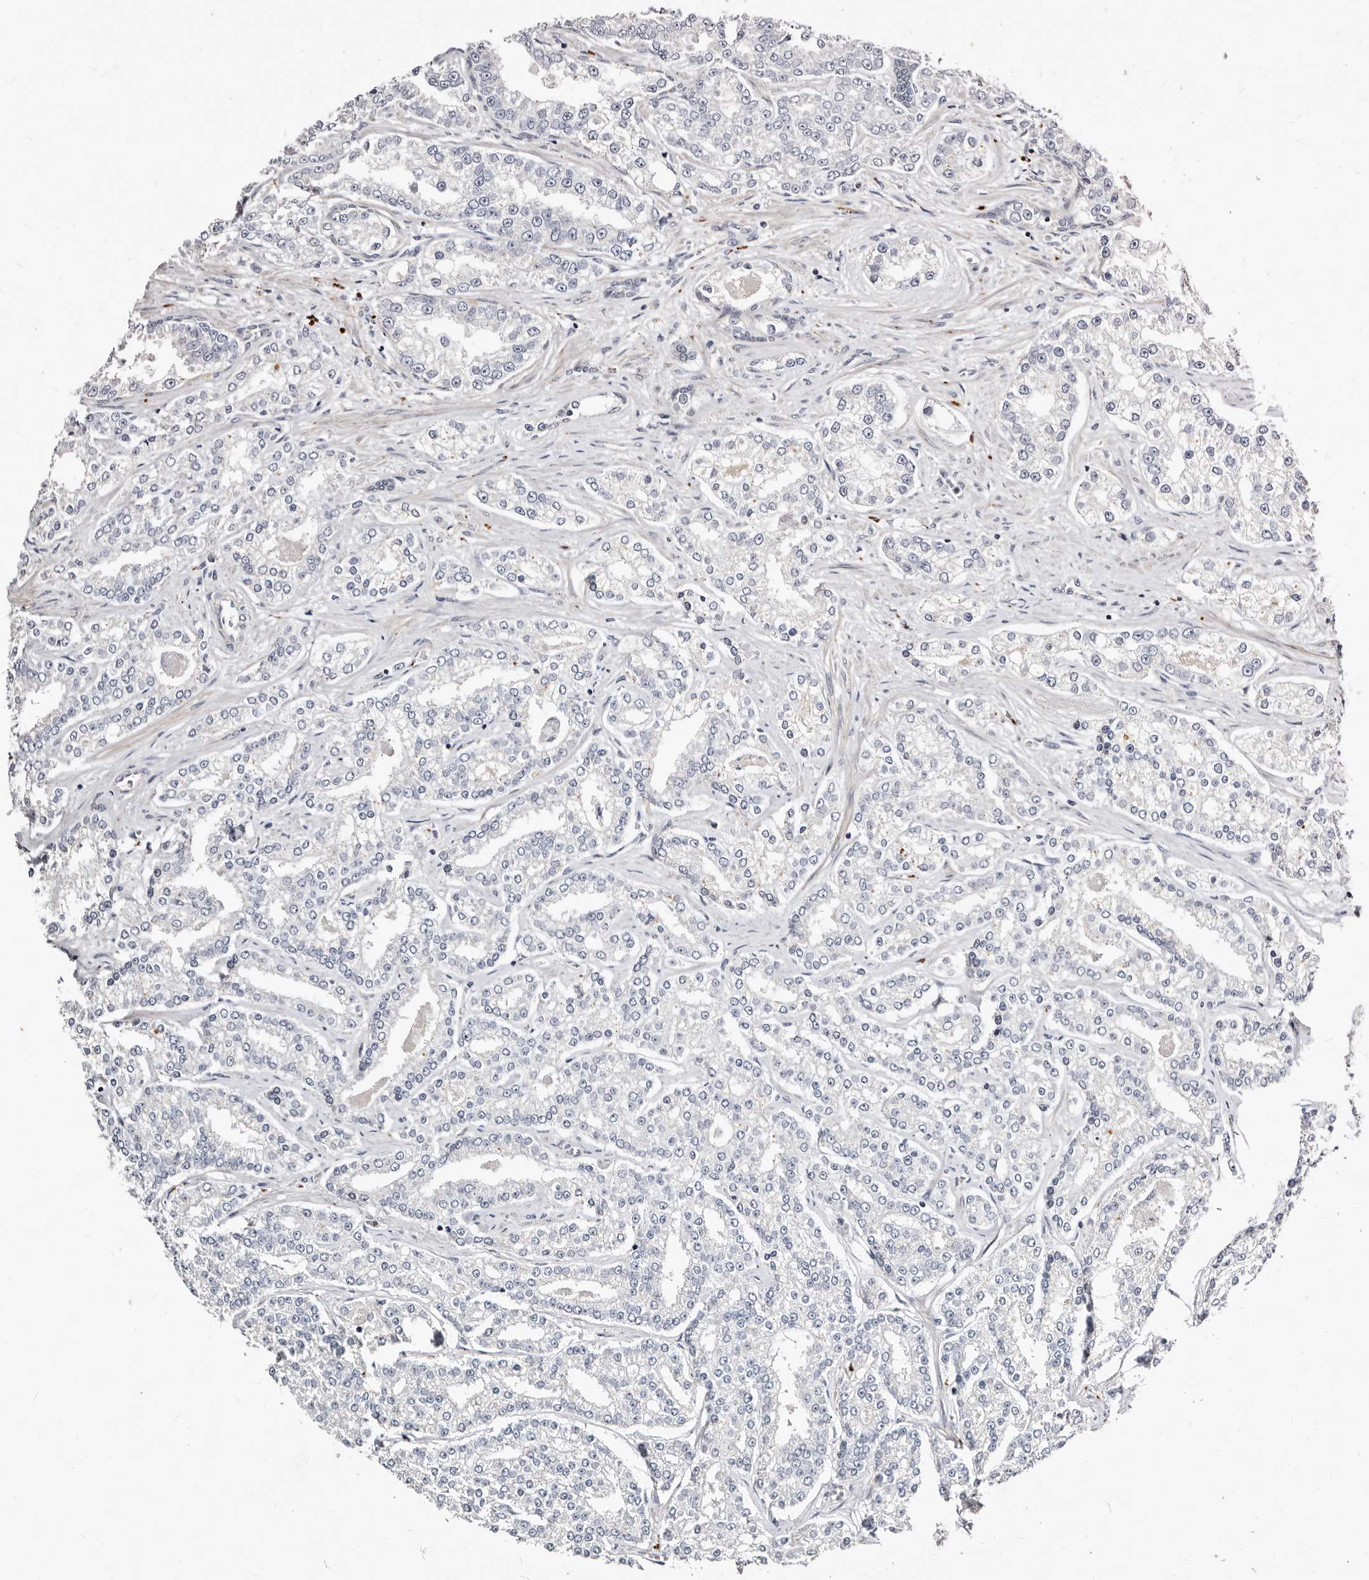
{"staining": {"intensity": "negative", "quantity": "none", "location": "none"}, "tissue": "prostate cancer", "cell_type": "Tumor cells", "image_type": "cancer", "snomed": [{"axis": "morphology", "description": "Normal tissue, NOS"}, {"axis": "morphology", "description": "Adenocarcinoma, High grade"}, {"axis": "topography", "description": "Prostate"}], "caption": "Immunohistochemistry photomicrograph of prostate high-grade adenocarcinoma stained for a protein (brown), which demonstrates no positivity in tumor cells. (DAB immunohistochemistry (IHC), high magnification).", "gene": "MRPS33", "patient": {"sex": "male", "age": 83}}